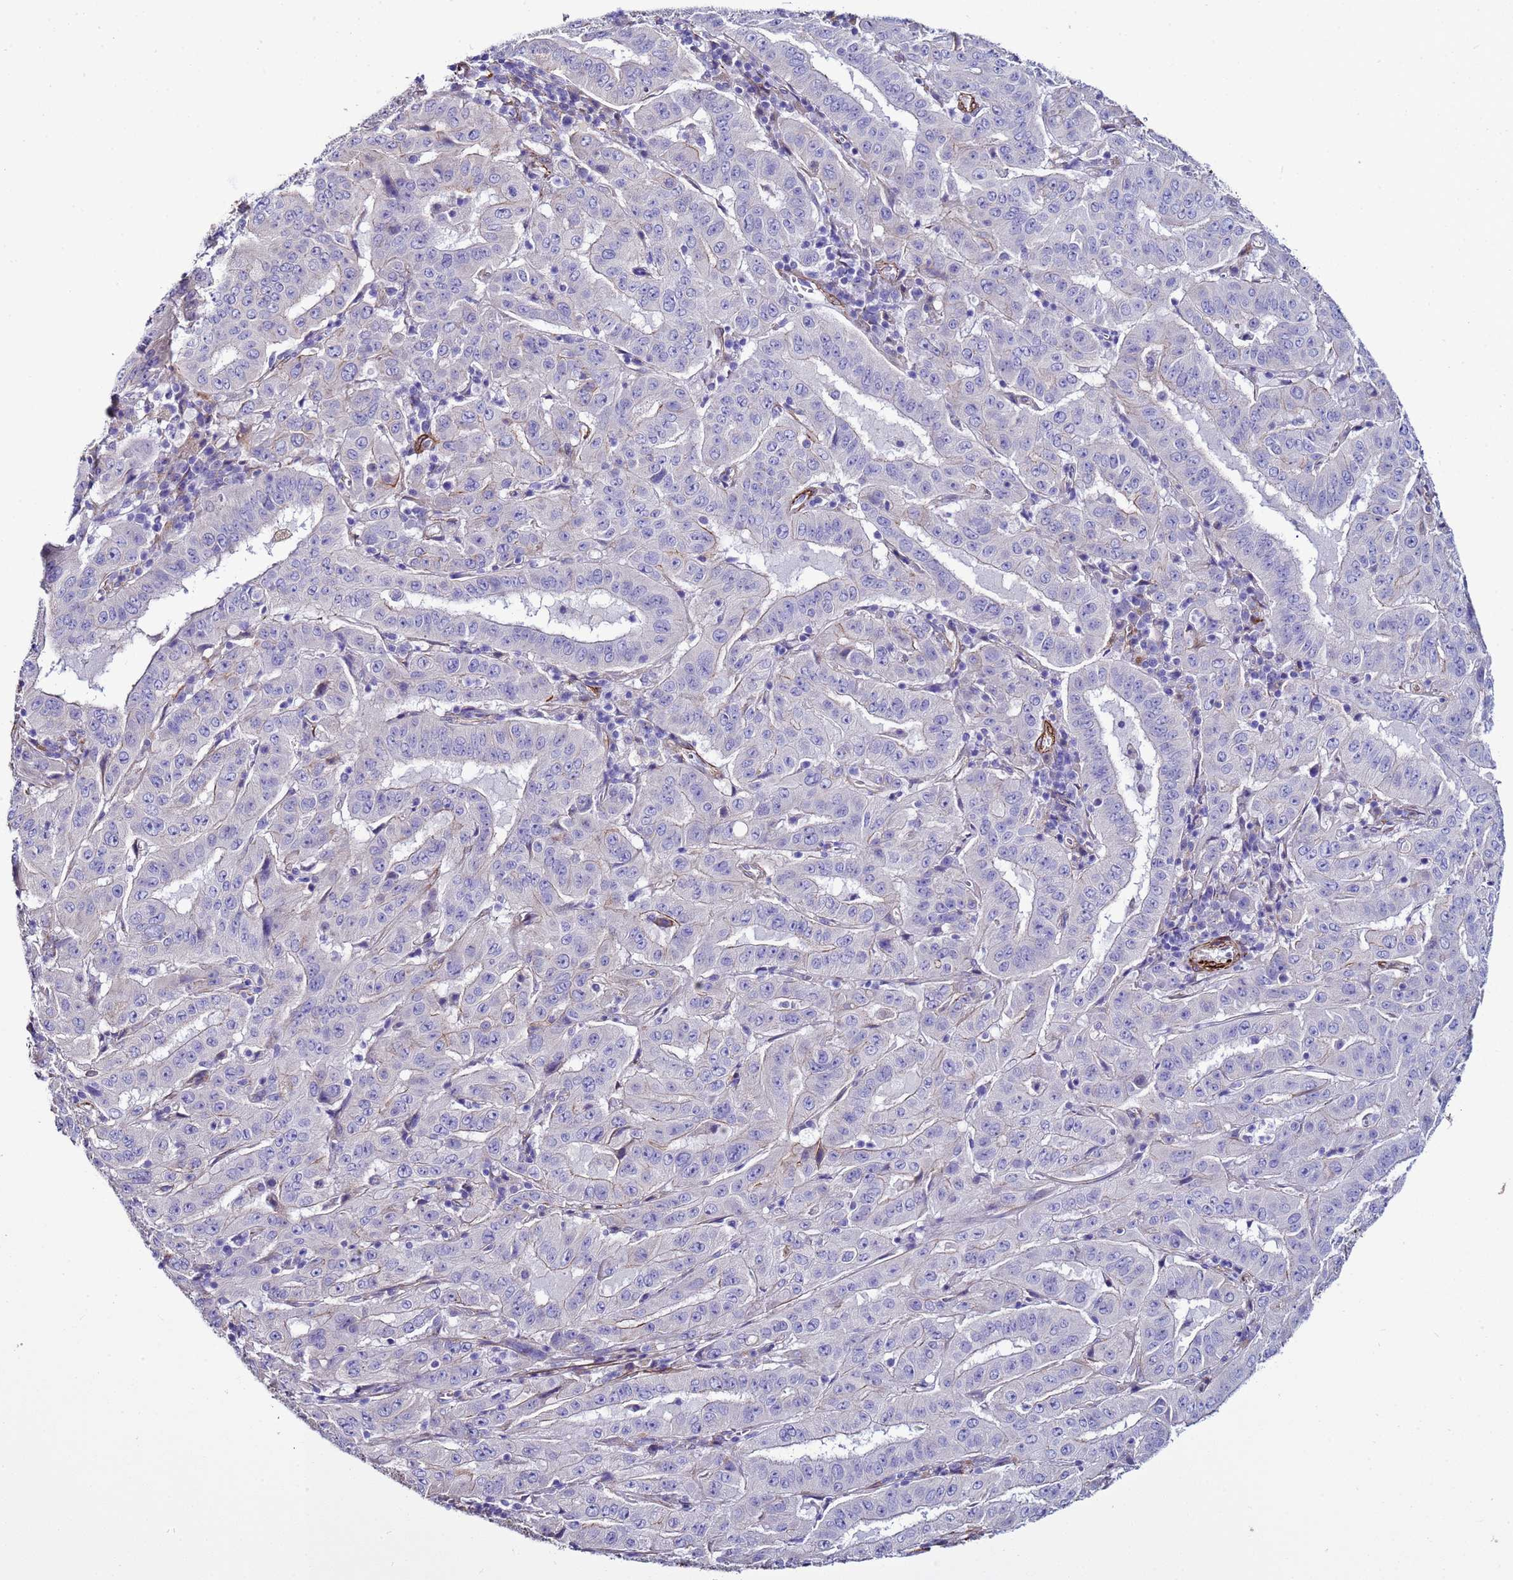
{"staining": {"intensity": "negative", "quantity": "none", "location": "none"}, "tissue": "pancreatic cancer", "cell_type": "Tumor cells", "image_type": "cancer", "snomed": [{"axis": "morphology", "description": "Adenocarcinoma, NOS"}, {"axis": "topography", "description": "Pancreas"}], "caption": "DAB (3,3'-diaminobenzidine) immunohistochemical staining of pancreatic cancer shows no significant positivity in tumor cells.", "gene": "RABL2B", "patient": {"sex": "male", "age": 63}}